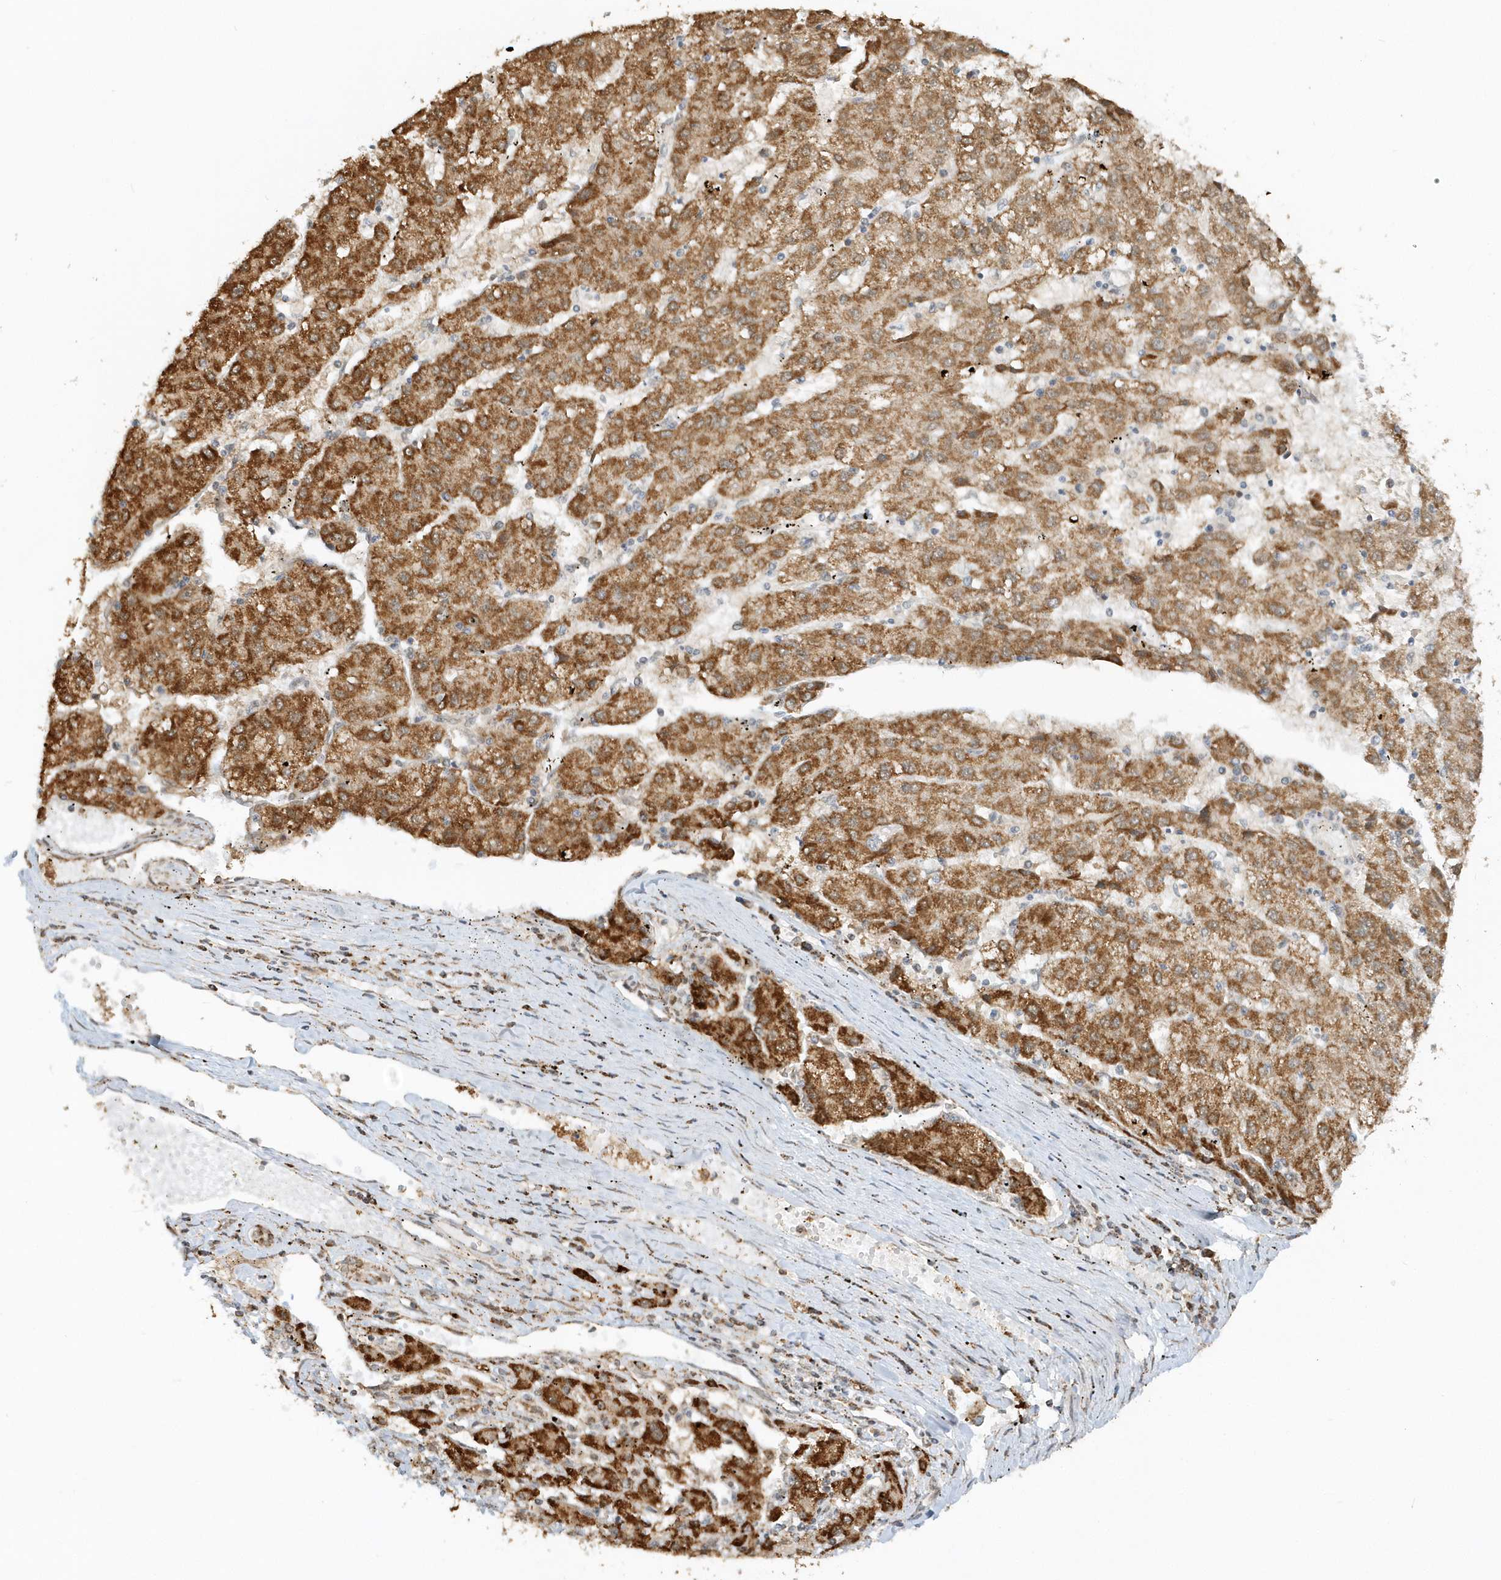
{"staining": {"intensity": "strong", "quantity": "25%-75%", "location": "cytoplasmic/membranous"}, "tissue": "liver cancer", "cell_type": "Tumor cells", "image_type": "cancer", "snomed": [{"axis": "morphology", "description": "Carcinoma, Hepatocellular, NOS"}, {"axis": "topography", "description": "Liver"}], "caption": "There is high levels of strong cytoplasmic/membranous positivity in tumor cells of hepatocellular carcinoma (liver), as demonstrated by immunohistochemical staining (brown color).", "gene": "PSMD6", "patient": {"sex": "male", "age": 72}}